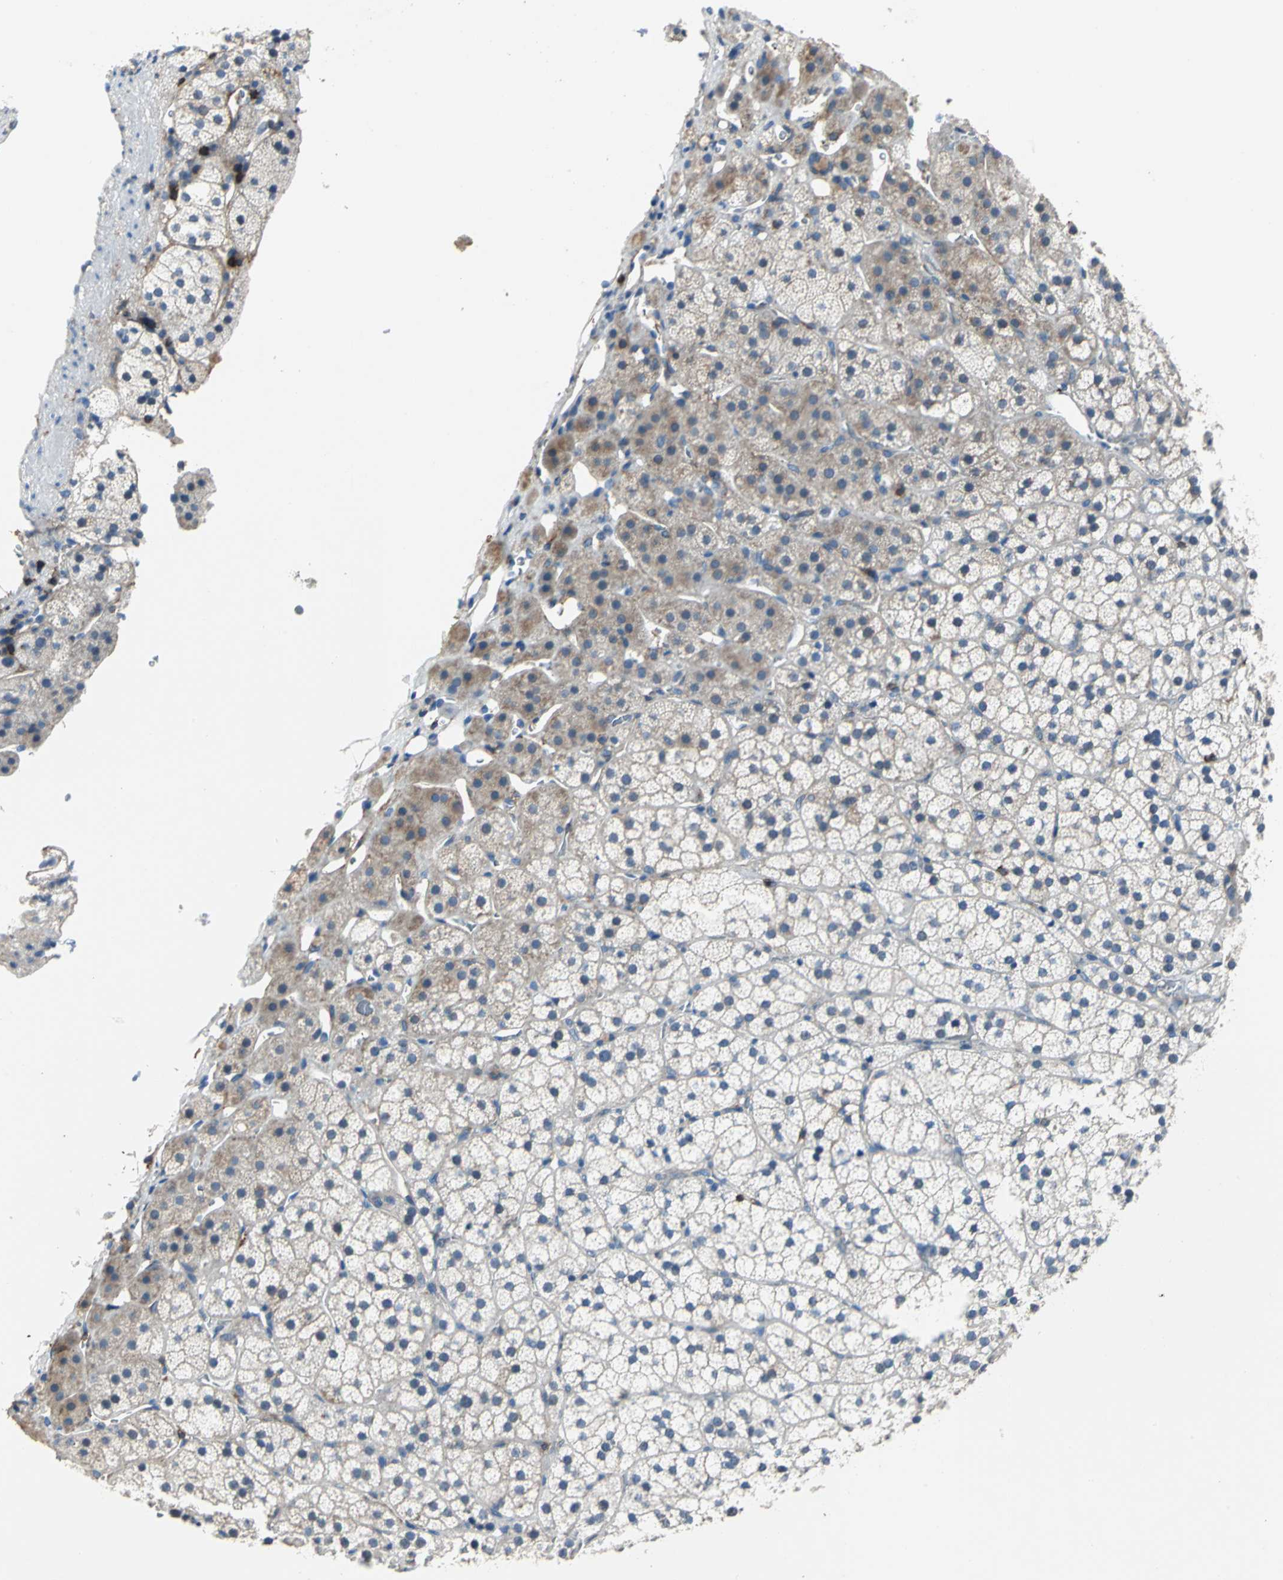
{"staining": {"intensity": "weak", "quantity": "<25%", "location": "cytoplasmic/membranous"}, "tissue": "adrenal gland", "cell_type": "Glandular cells", "image_type": "normal", "snomed": [{"axis": "morphology", "description": "Normal tissue, NOS"}, {"axis": "topography", "description": "Adrenal gland"}], "caption": "The photomicrograph displays no significant expression in glandular cells of adrenal gland. (DAB (3,3'-diaminobenzidine) immunohistochemistry with hematoxylin counter stain).", "gene": "CD44", "patient": {"sex": "female", "age": 44}}